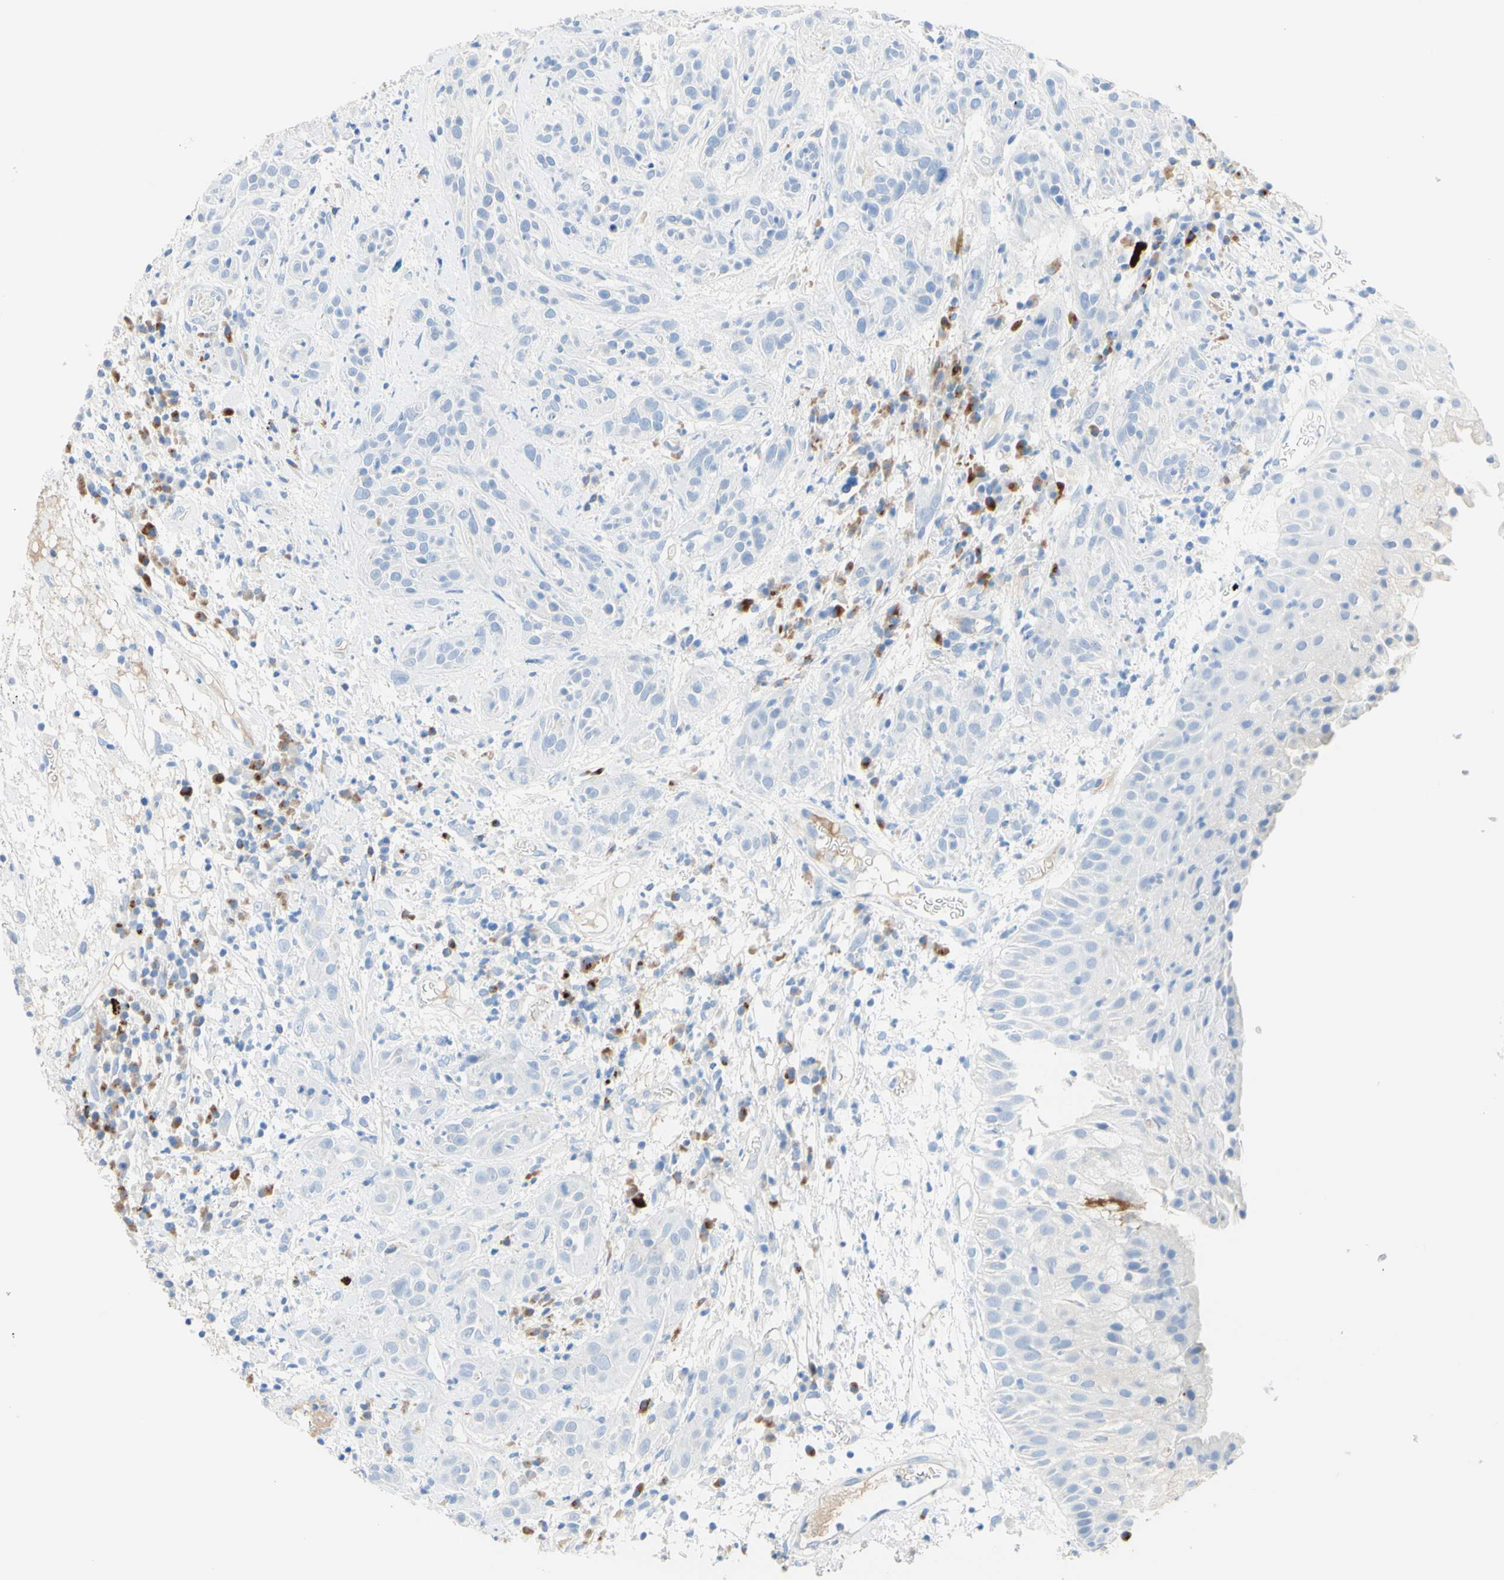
{"staining": {"intensity": "negative", "quantity": "none", "location": "none"}, "tissue": "head and neck cancer", "cell_type": "Tumor cells", "image_type": "cancer", "snomed": [{"axis": "morphology", "description": "Squamous cell carcinoma, NOS"}, {"axis": "topography", "description": "Head-Neck"}], "caption": "This image is of squamous cell carcinoma (head and neck) stained with immunohistochemistry (IHC) to label a protein in brown with the nuclei are counter-stained blue. There is no staining in tumor cells. Nuclei are stained in blue.", "gene": "IL6ST", "patient": {"sex": "male", "age": 62}}